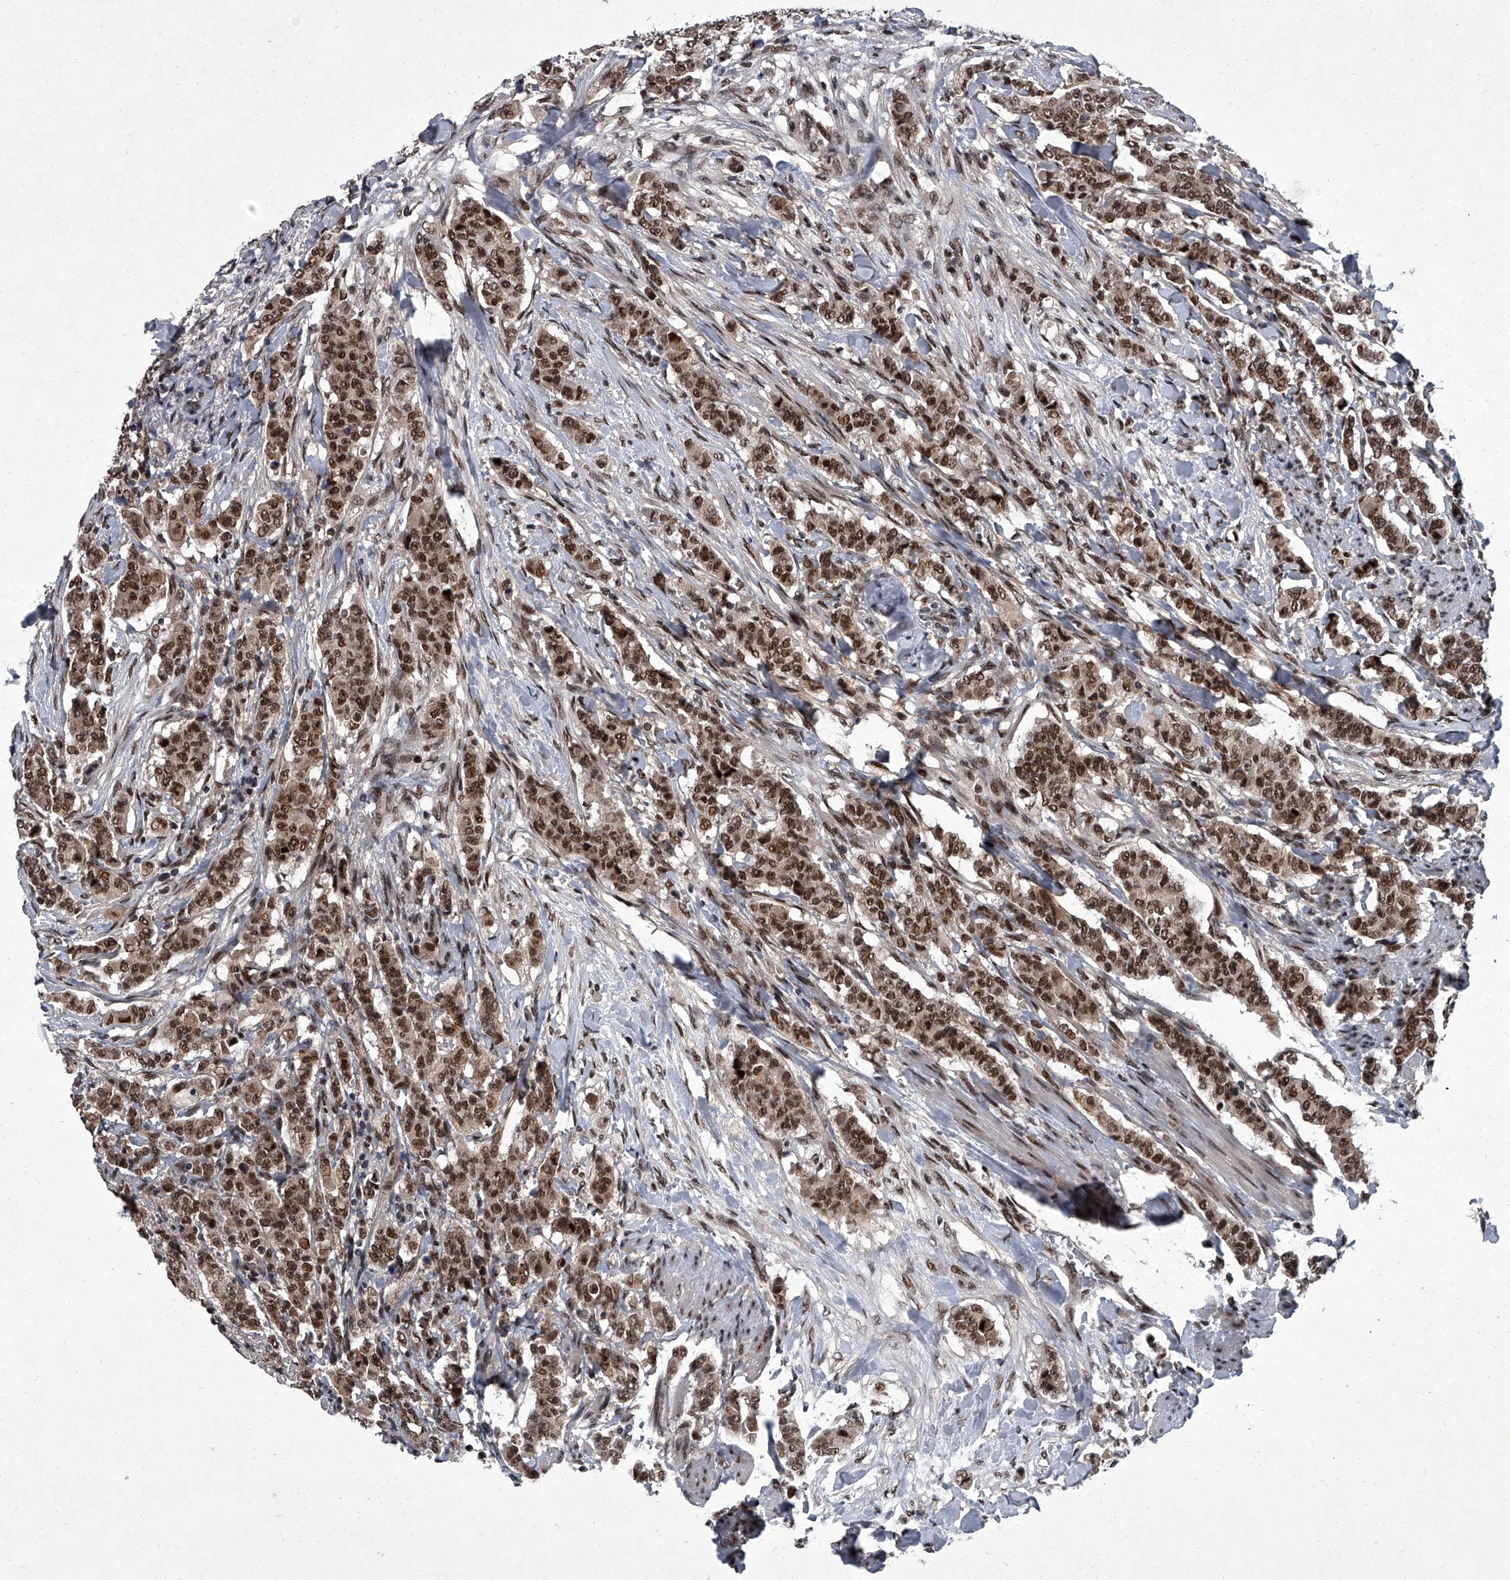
{"staining": {"intensity": "strong", "quantity": ">75%", "location": "nuclear"}, "tissue": "breast cancer", "cell_type": "Tumor cells", "image_type": "cancer", "snomed": [{"axis": "morphology", "description": "Duct carcinoma"}, {"axis": "topography", "description": "Breast"}], "caption": "Breast cancer (intraductal carcinoma) tissue shows strong nuclear expression in about >75% of tumor cells, visualized by immunohistochemistry.", "gene": "ZNF518B", "patient": {"sex": "female", "age": 40}}